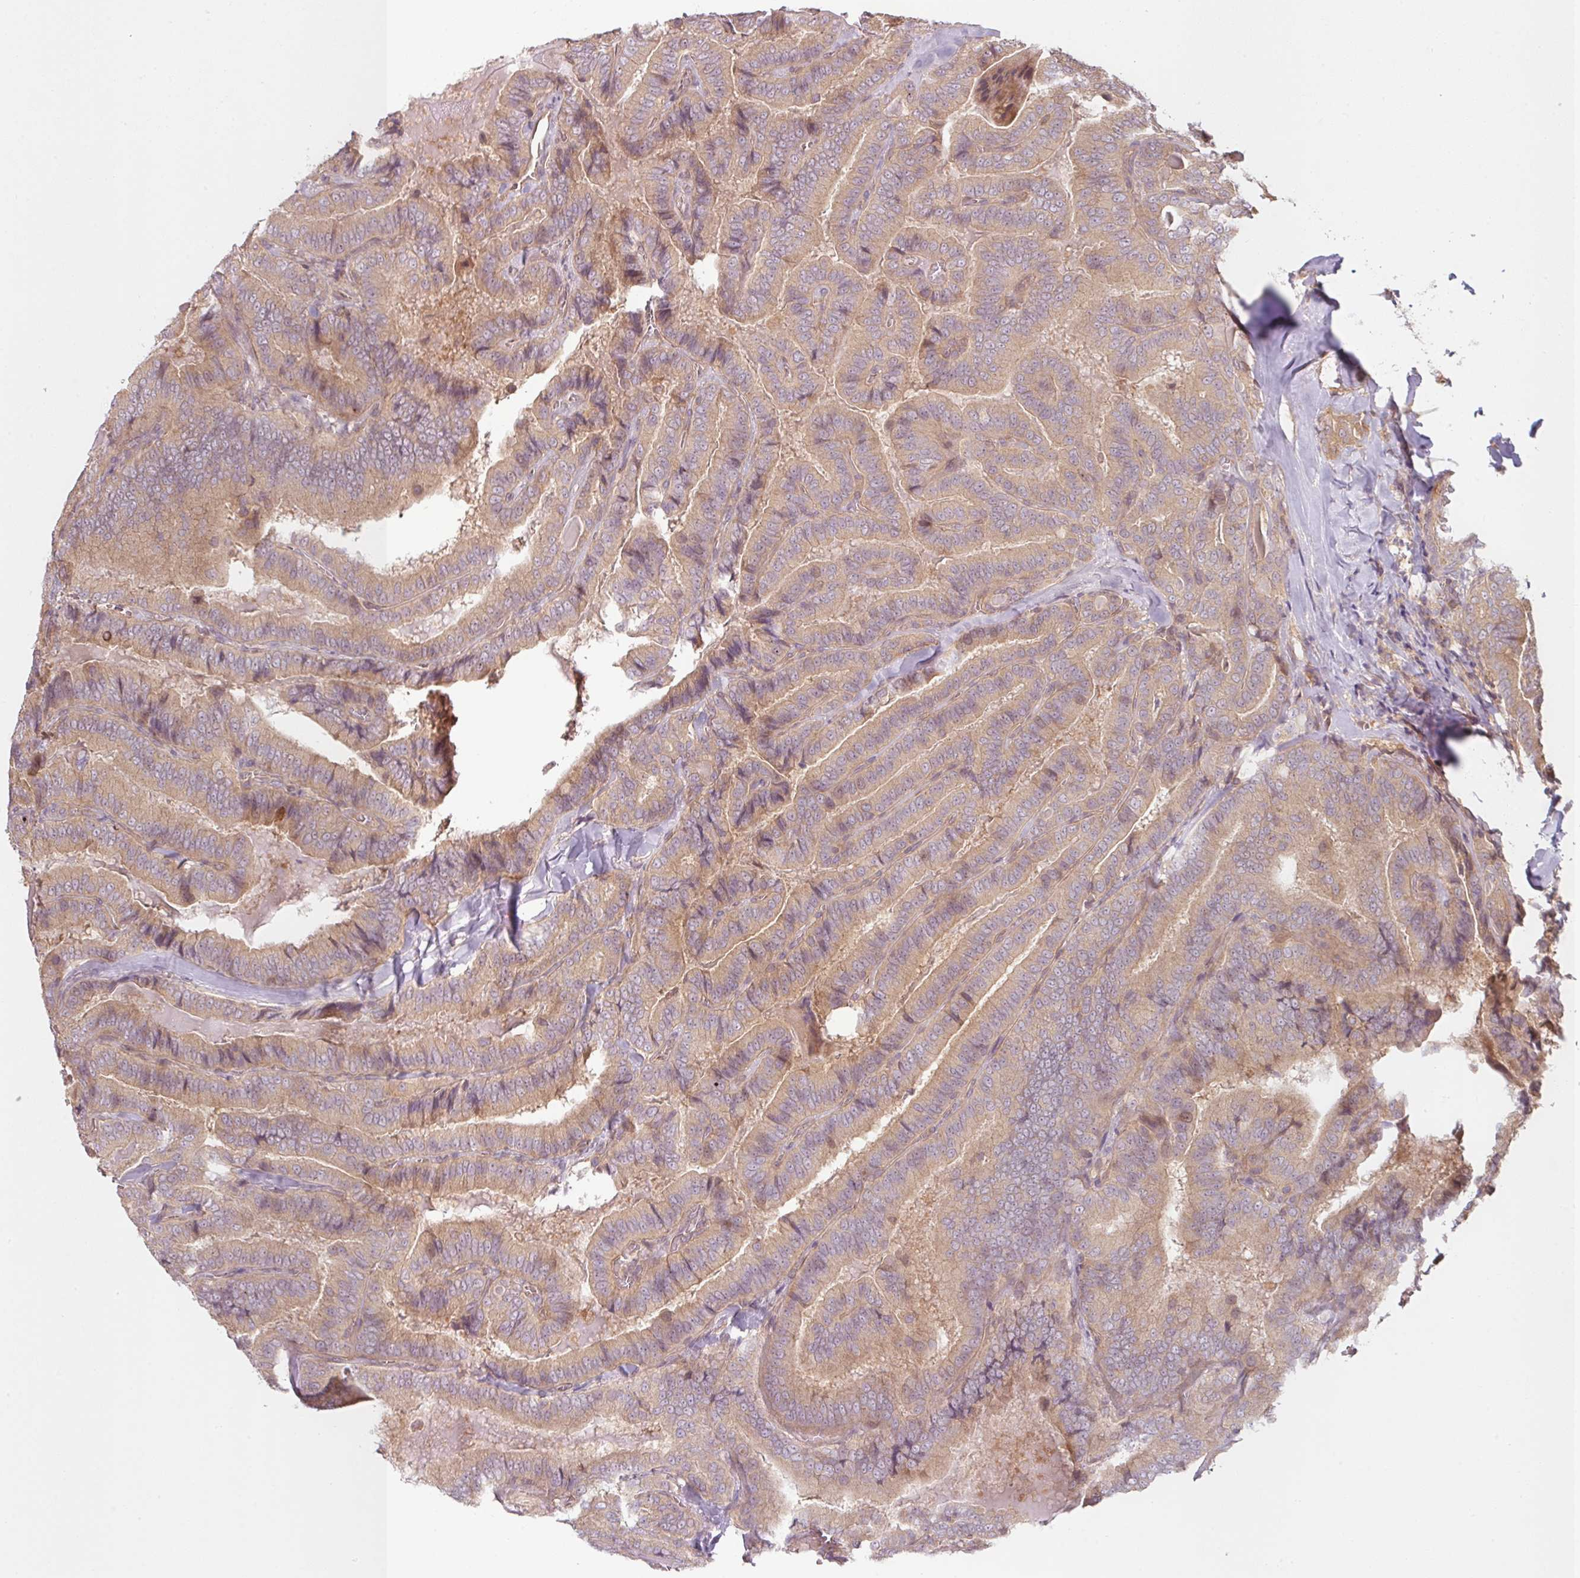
{"staining": {"intensity": "weak", "quantity": ">75%", "location": "cytoplasmic/membranous"}, "tissue": "thyroid cancer", "cell_type": "Tumor cells", "image_type": "cancer", "snomed": [{"axis": "morphology", "description": "Papillary adenocarcinoma, NOS"}, {"axis": "topography", "description": "Thyroid gland"}], "caption": "Thyroid papillary adenocarcinoma stained with a protein marker displays weak staining in tumor cells.", "gene": "RNF31", "patient": {"sex": "male", "age": 61}}